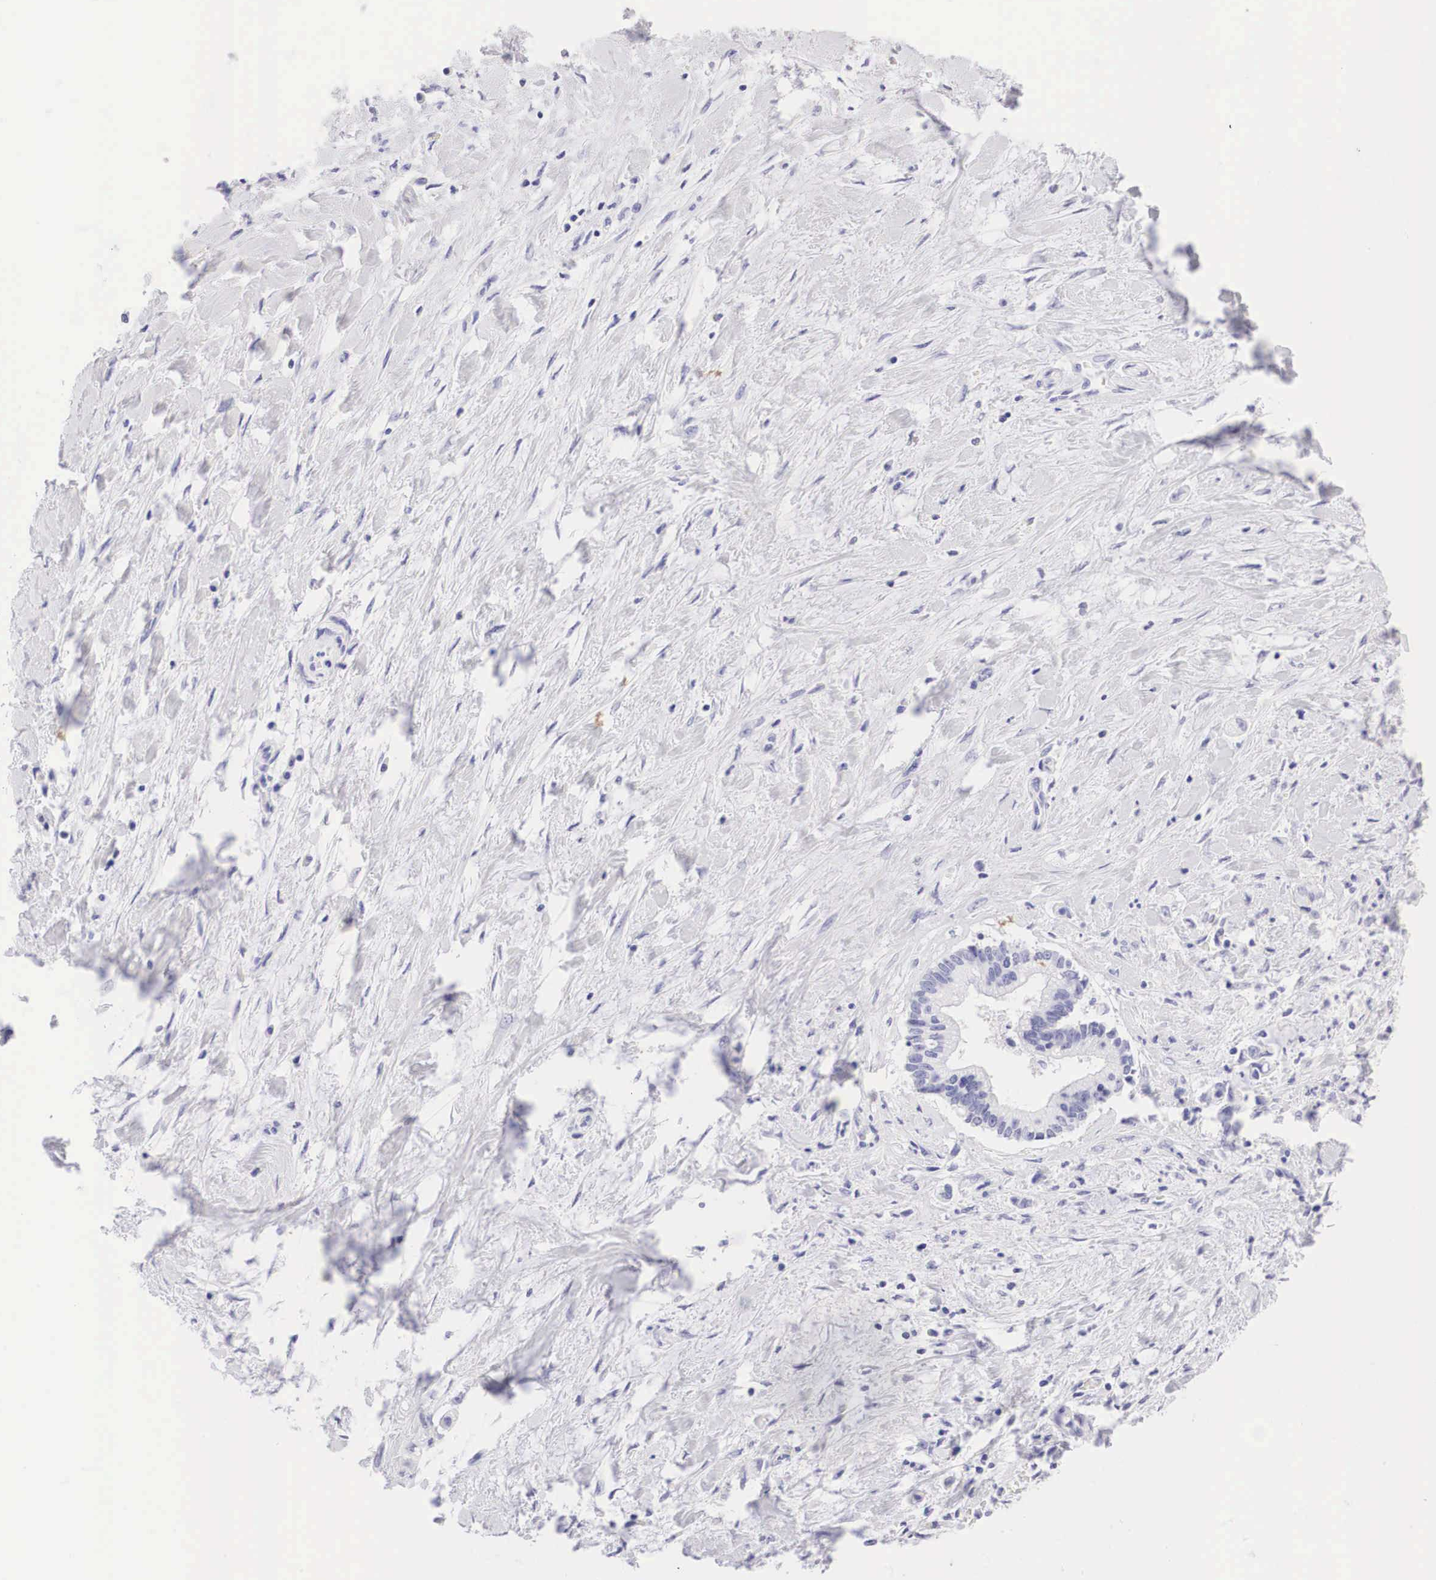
{"staining": {"intensity": "negative", "quantity": "none", "location": "none"}, "tissue": "liver cancer", "cell_type": "Tumor cells", "image_type": "cancer", "snomed": [{"axis": "morphology", "description": "Cholangiocarcinoma"}, {"axis": "topography", "description": "Liver"}], "caption": "Immunohistochemistry photomicrograph of cholangiocarcinoma (liver) stained for a protein (brown), which reveals no staining in tumor cells.", "gene": "TYR", "patient": {"sex": "male", "age": 57}}